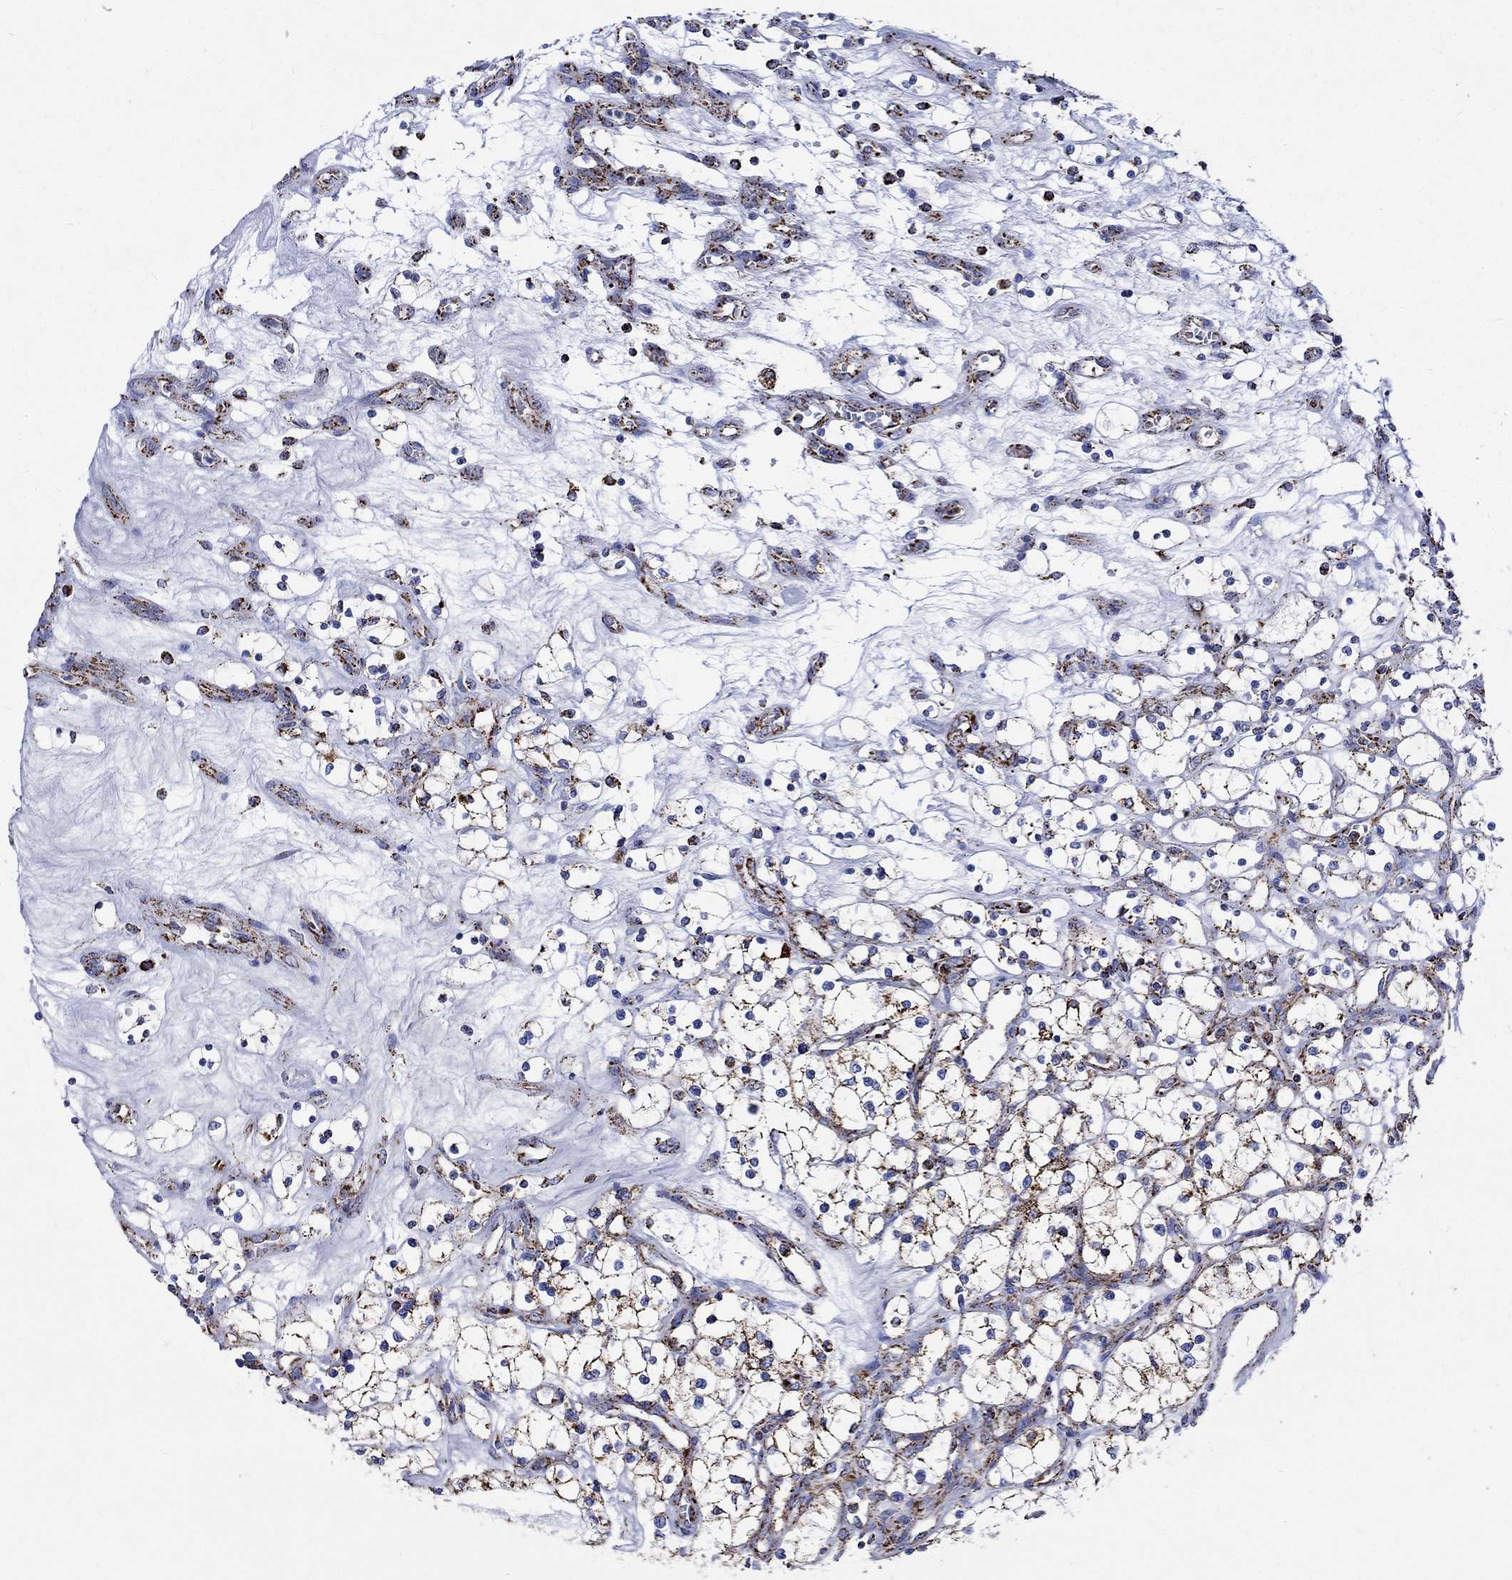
{"staining": {"intensity": "strong", "quantity": "25%-75%", "location": "cytoplasmic/membranous"}, "tissue": "renal cancer", "cell_type": "Tumor cells", "image_type": "cancer", "snomed": [{"axis": "morphology", "description": "Adenocarcinoma, NOS"}, {"axis": "topography", "description": "Kidney"}], "caption": "Immunohistochemical staining of renal adenocarcinoma reveals strong cytoplasmic/membranous protein positivity in approximately 25%-75% of tumor cells.", "gene": "RCE1", "patient": {"sex": "female", "age": 69}}